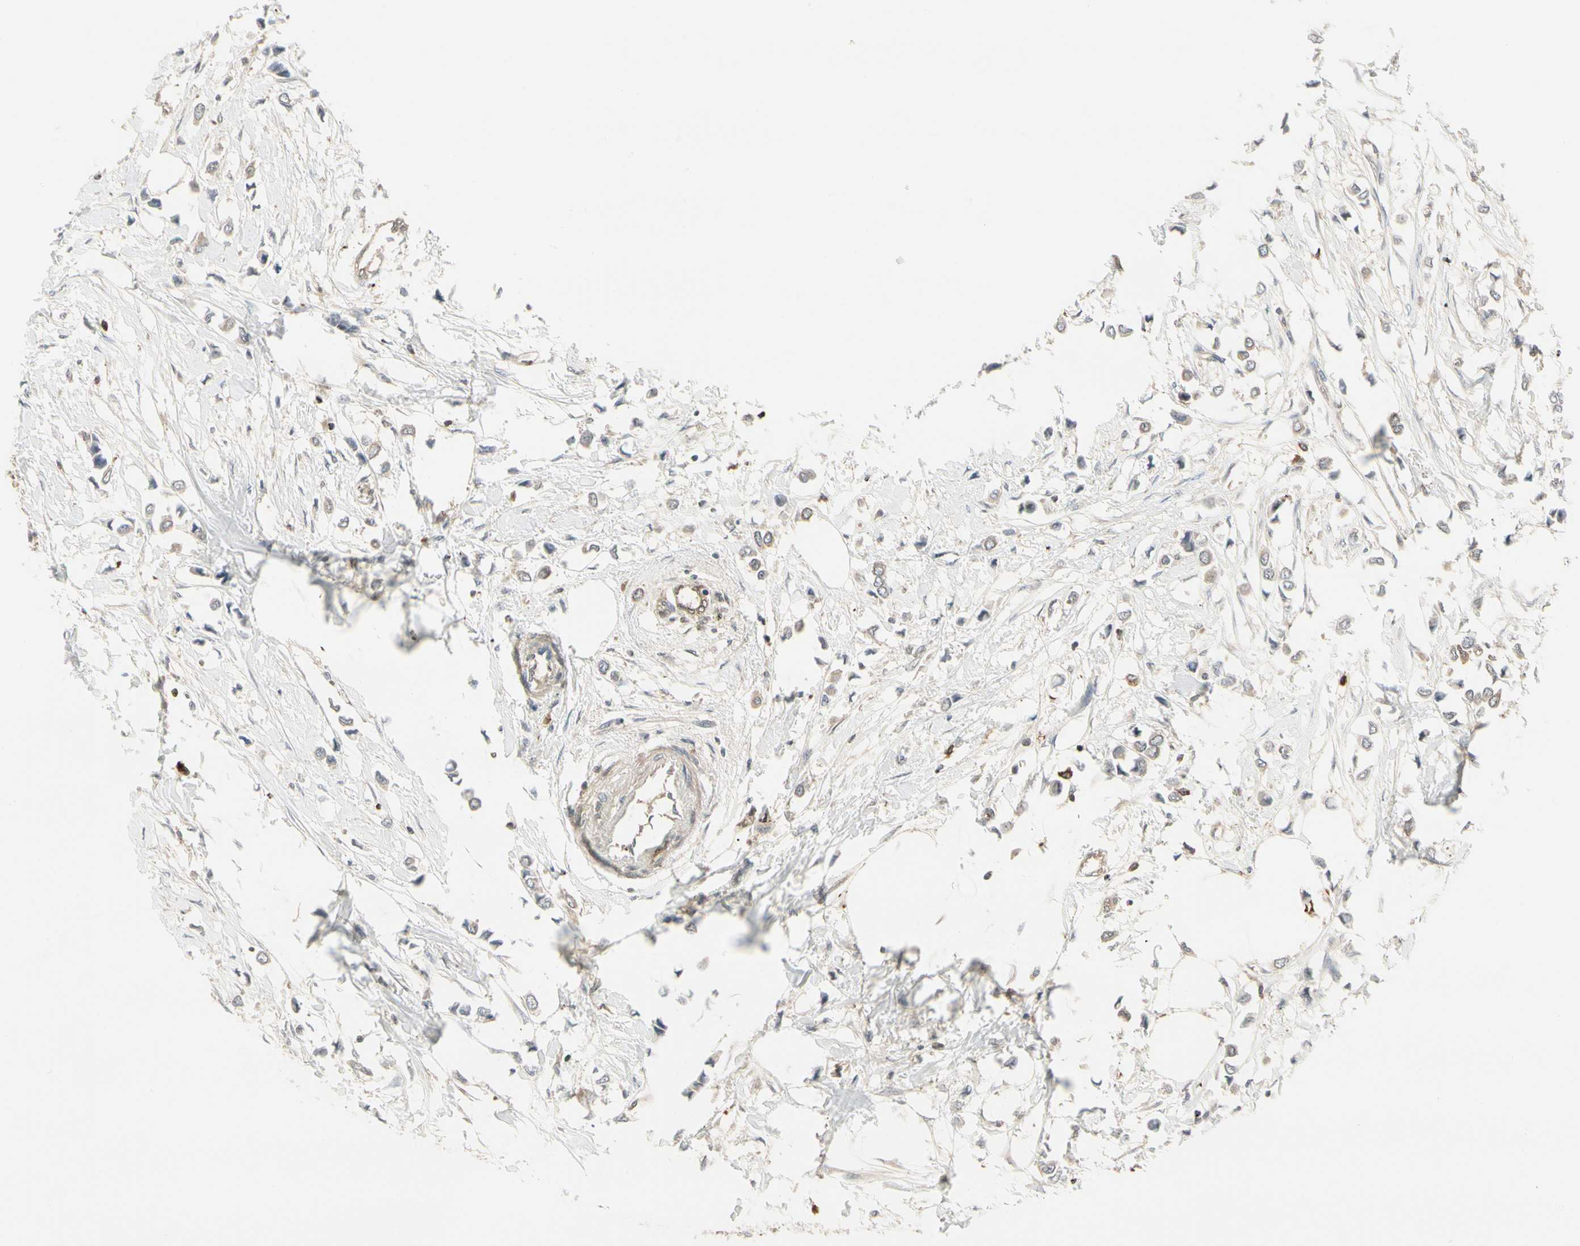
{"staining": {"intensity": "weak", "quantity": ">75%", "location": "cytoplasmic/membranous"}, "tissue": "breast cancer", "cell_type": "Tumor cells", "image_type": "cancer", "snomed": [{"axis": "morphology", "description": "Lobular carcinoma"}, {"axis": "topography", "description": "Breast"}], "caption": "Immunohistochemical staining of lobular carcinoma (breast) demonstrates weak cytoplasmic/membranous protein expression in approximately >75% of tumor cells. The staining is performed using DAB (3,3'-diaminobenzidine) brown chromogen to label protein expression. The nuclei are counter-stained blue using hematoxylin.", "gene": "EVC", "patient": {"sex": "female", "age": 51}}